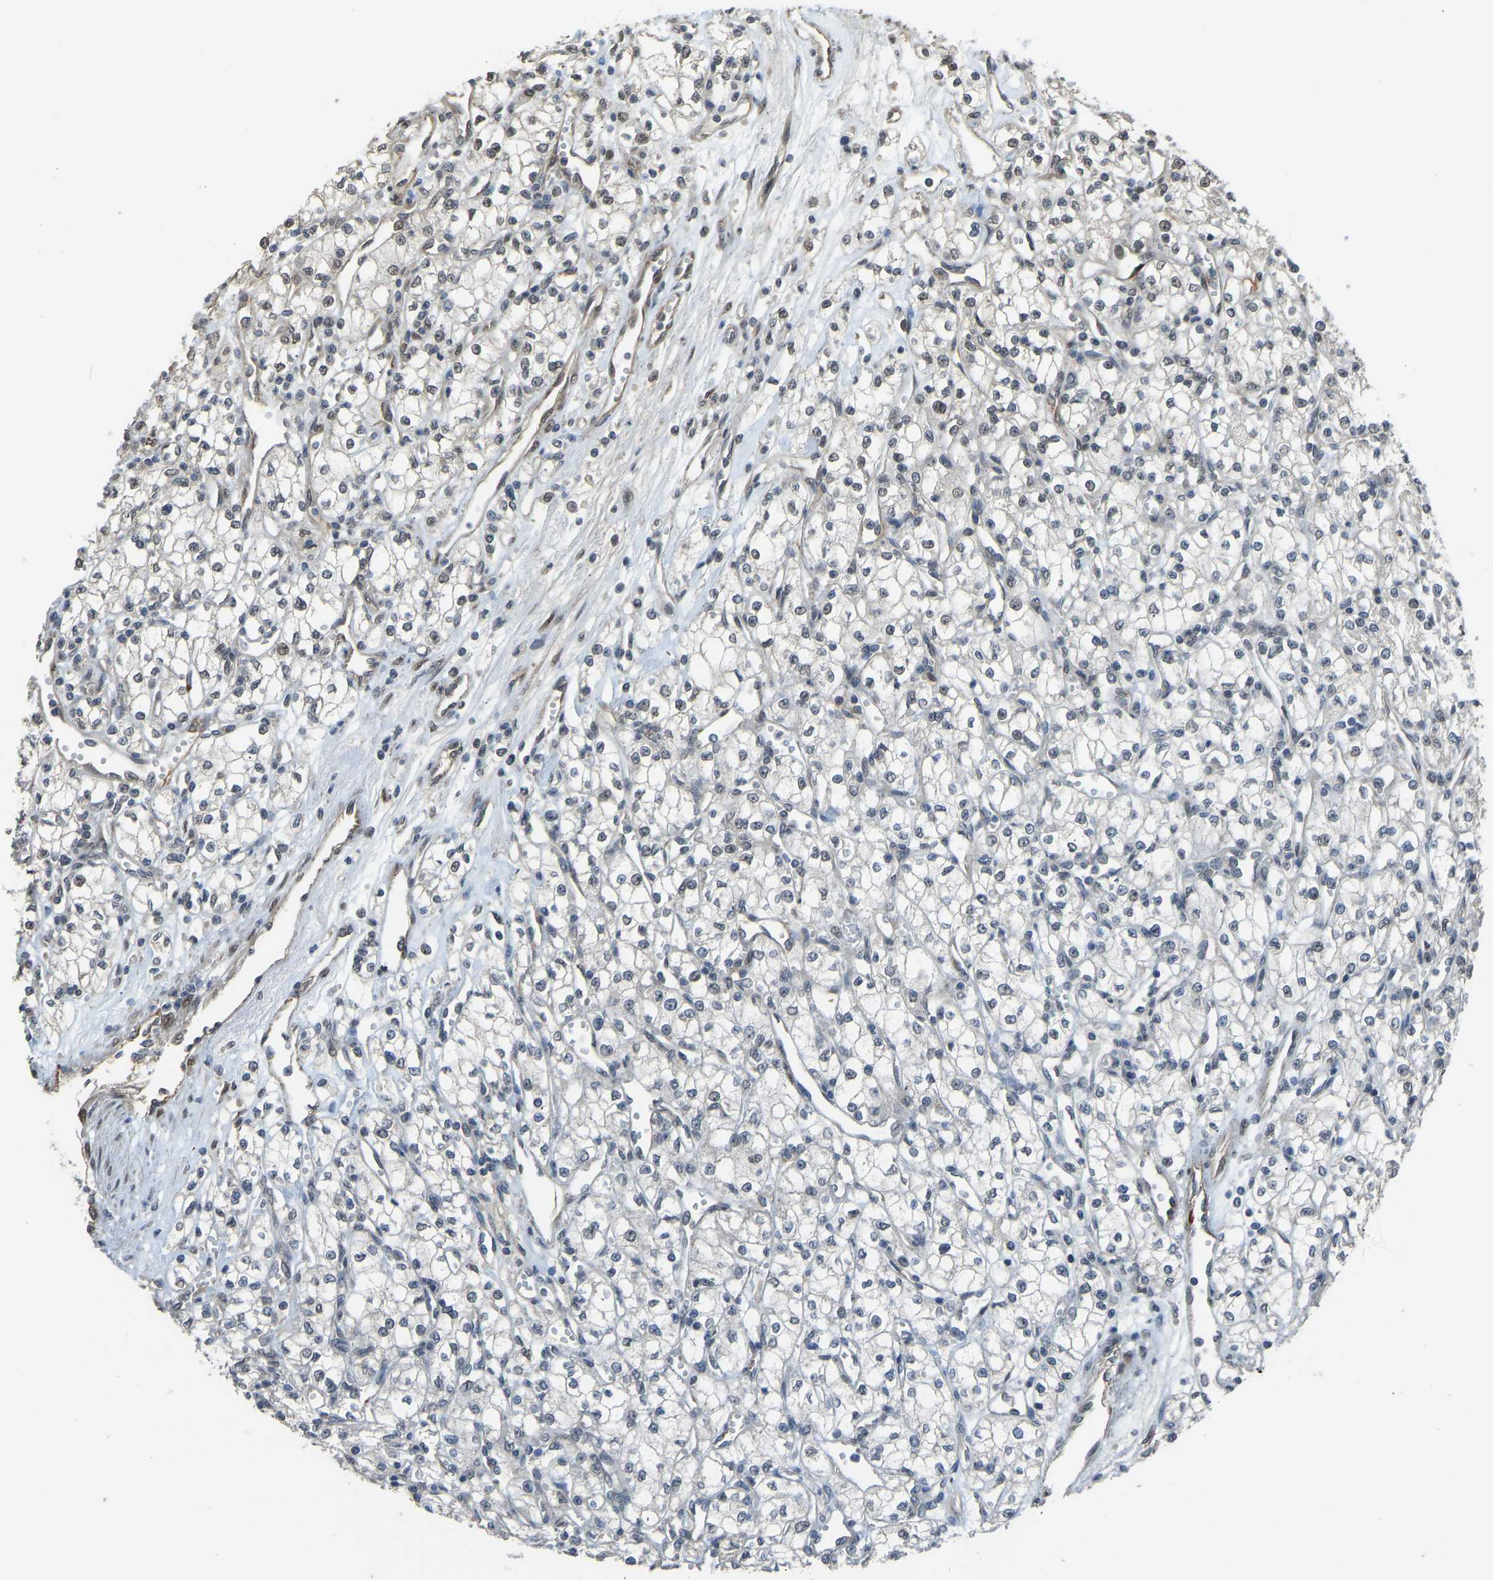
{"staining": {"intensity": "negative", "quantity": "none", "location": "none"}, "tissue": "renal cancer", "cell_type": "Tumor cells", "image_type": "cancer", "snomed": [{"axis": "morphology", "description": "Adenocarcinoma, NOS"}, {"axis": "topography", "description": "Kidney"}], "caption": "Protein analysis of renal adenocarcinoma reveals no significant expression in tumor cells.", "gene": "KPNA6", "patient": {"sex": "male", "age": 59}}